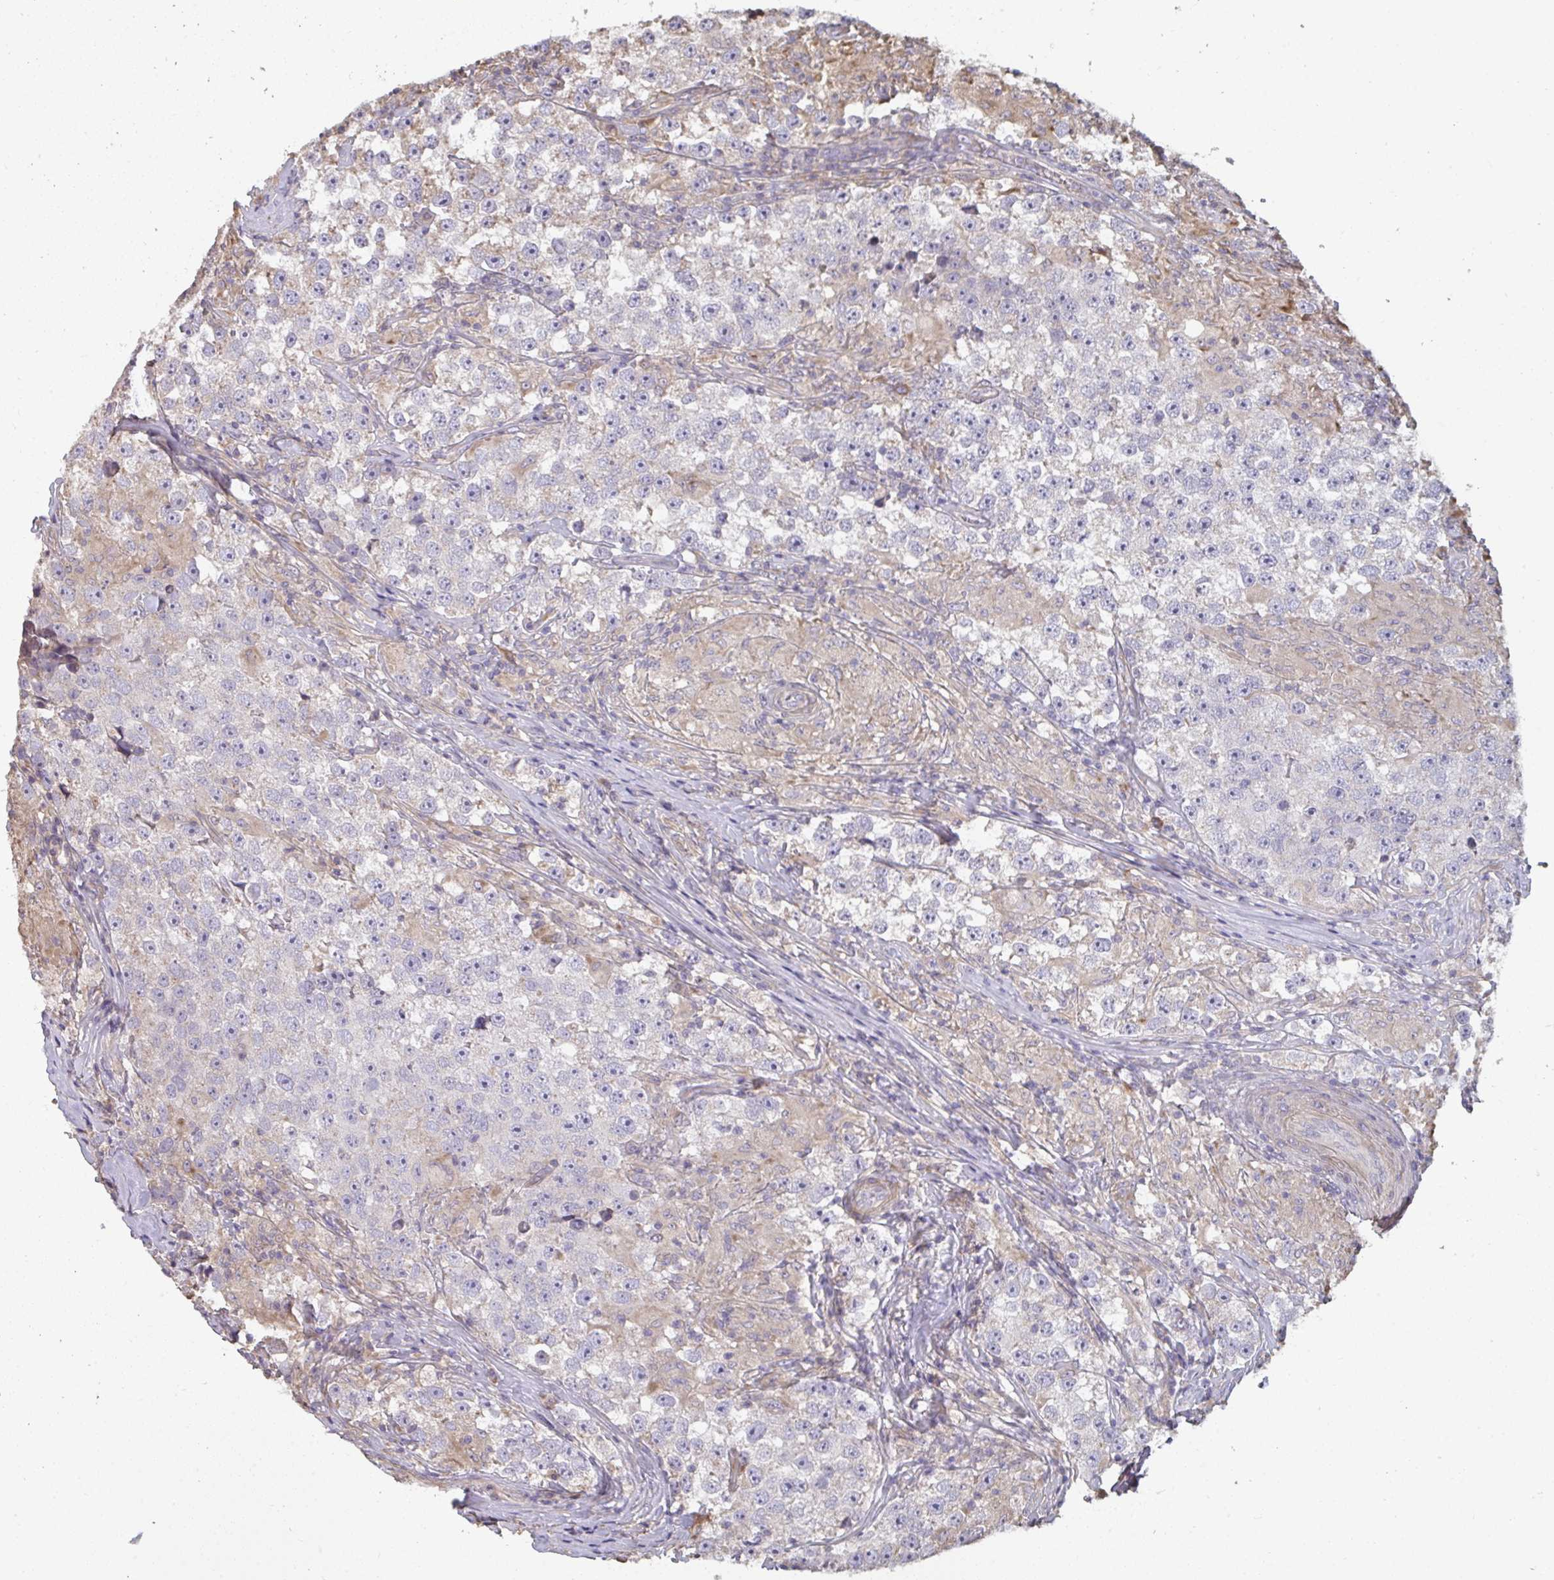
{"staining": {"intensity": "negative", "quantity": "none", "location": "none"}, "tissue": "testis cancer", "cell_type": "Tumor cells", "image_type": "cancer", "snomed": [{"axis": "morphology", "description": "Seminoma, NOS"}, {"axis": "topography", "description": "Testis"}], "caption": "Photomicrograph shows no significant protein staining in tumor cells of testis cancer (seminoma). (Stains: DAB immunohistochemistry with hematoxylin counter stain, Microscopy: brightfield microscopy at high magnification).", "gene": "ZFYVE28", "patient": {"sex": "male", "age": 46}}